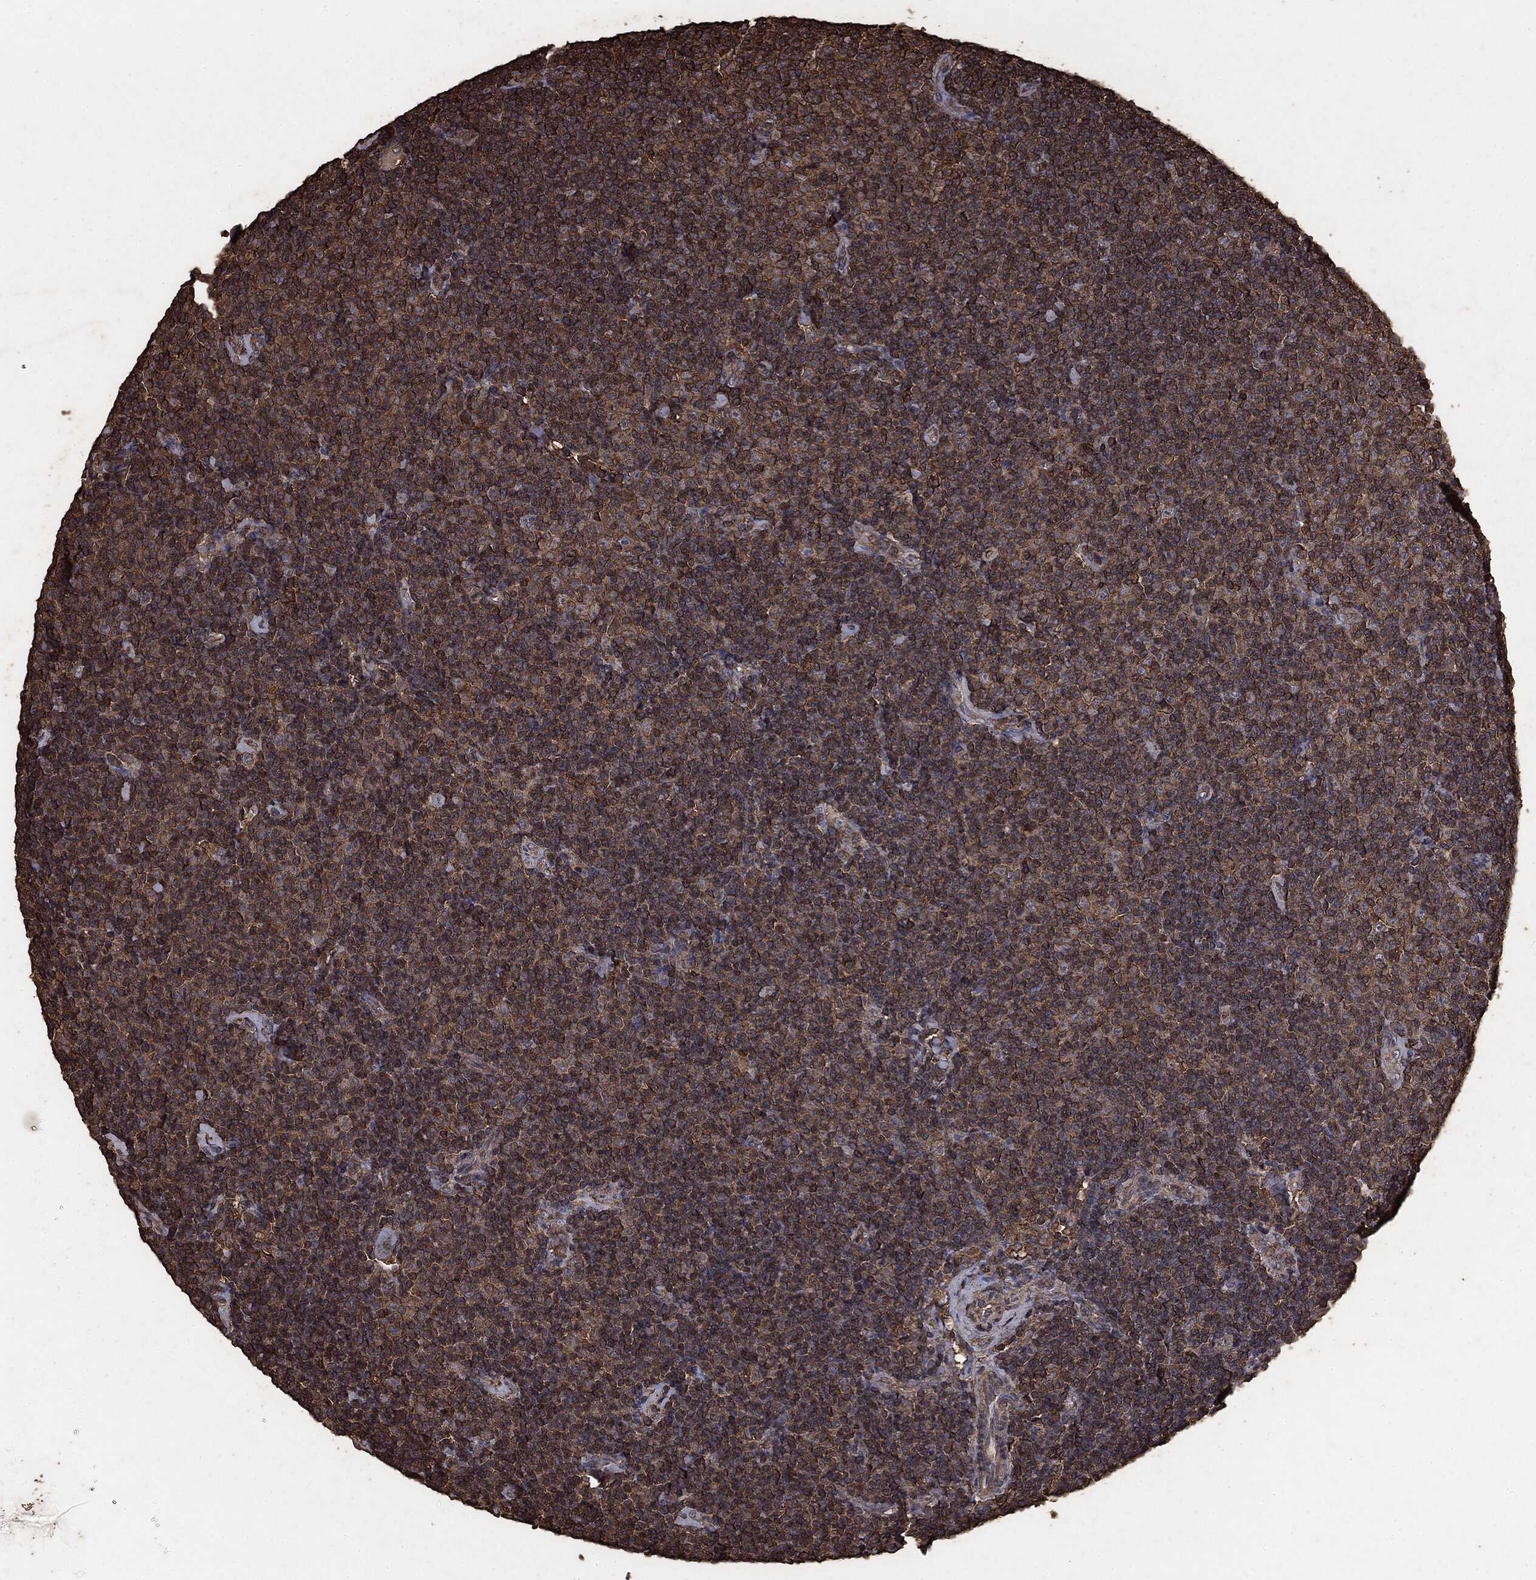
{"staining": {"intensity": "moderate", "quantity": ">75%", "location": "cytoplasmic/membranous"}, "tissue": "lymphoma", "cell_type": "Tumor cells", "image_type": "cancer", "snomed": [{"axis": "morphology", "description": "Malignant lymphoma, non-Hodgkin's type, Low grade"}, {"axis": "topography", "description": "Lymph node"}], "caption": "Immunohistochemical staining of human malignant lymphoma, non-Hodgkin's type (low-grade) reveals moderate cytoplasmic/membranous protein expression in about >75% of tumor cells. (IHC, brightfield microscopy, high magnification).", "gene": "MTOR", "patient": {"sex": "male", "age": 81}}